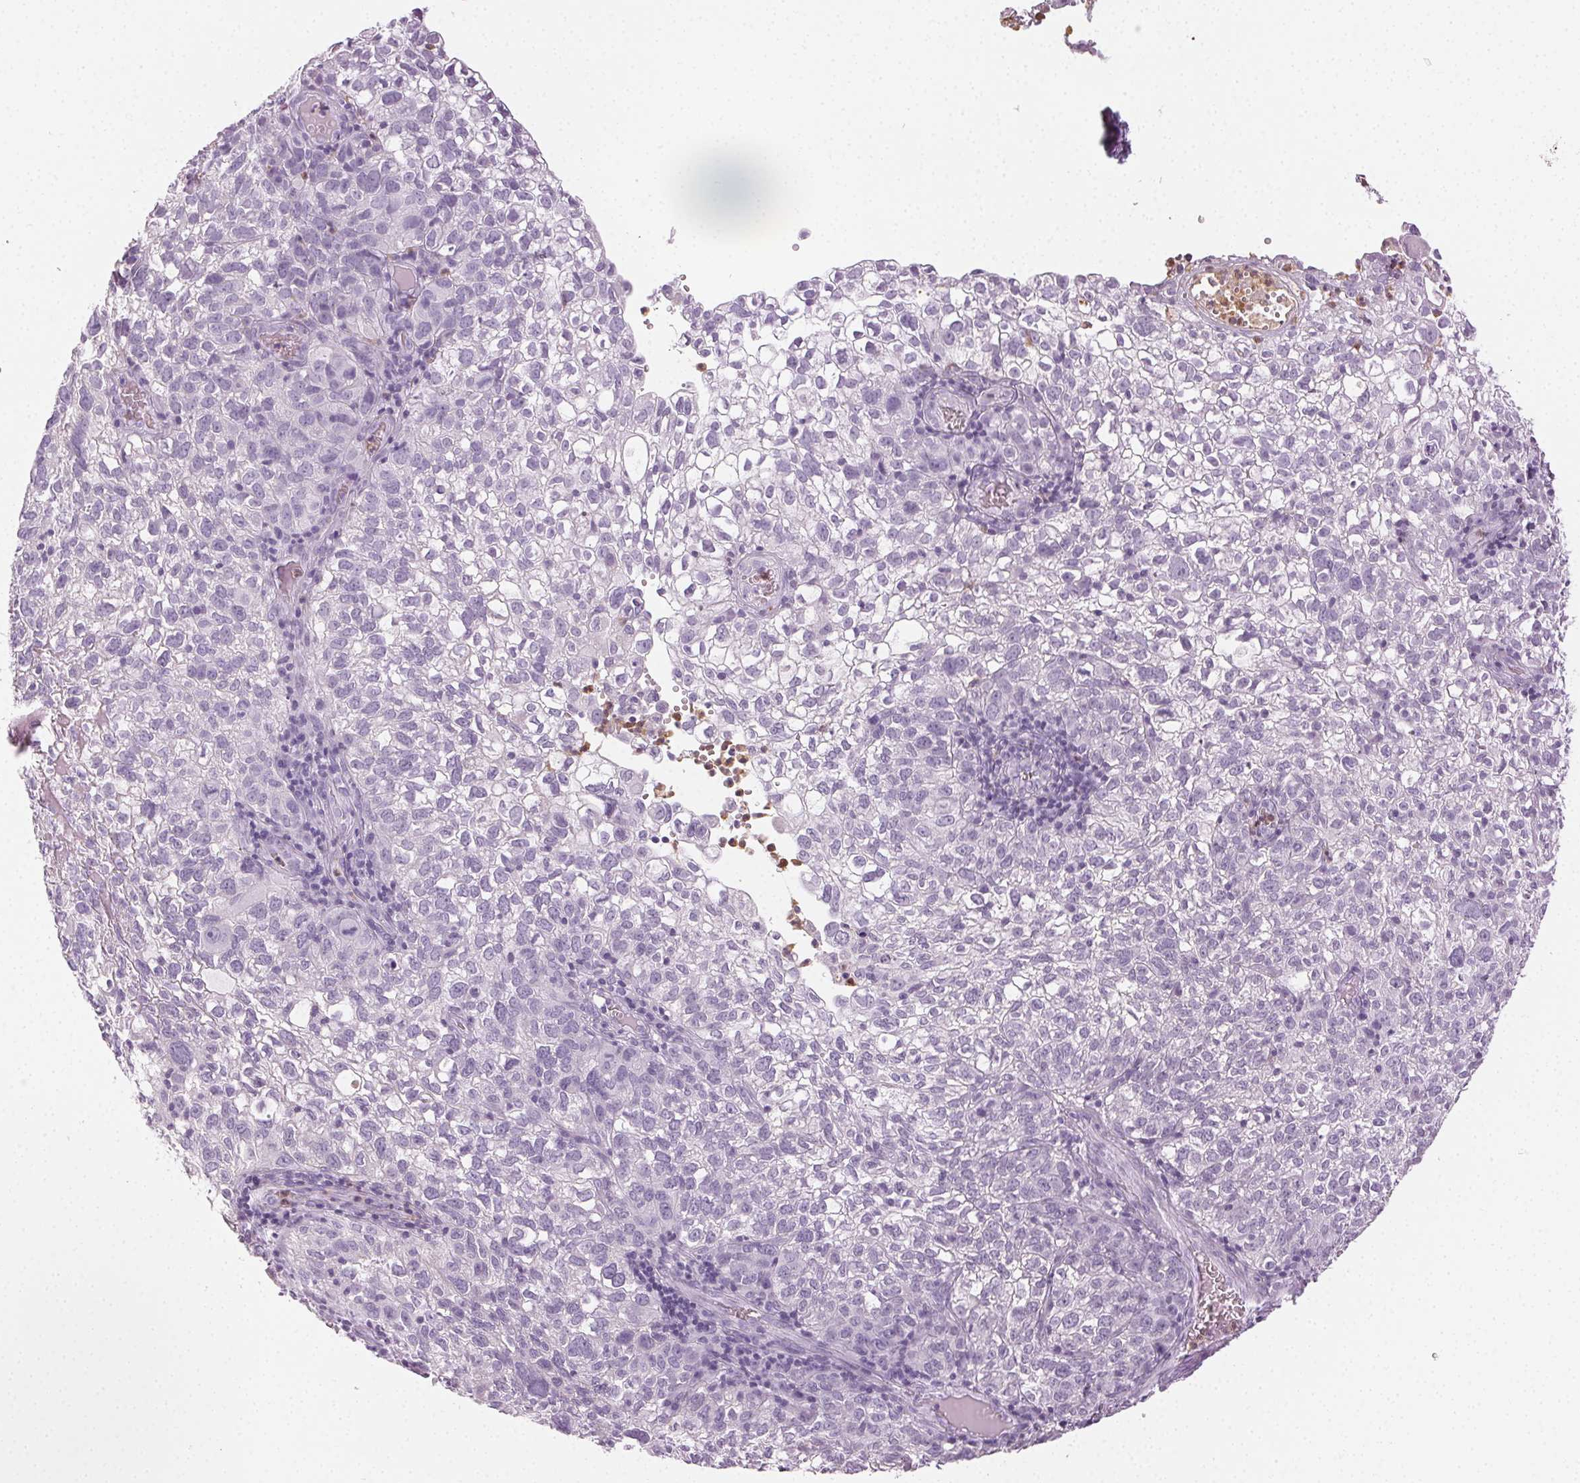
{"staining": {"intensity": "negative", "quantity": "none", "location": "none"}, "tissue": "cervical cancer", "cell_type": "Tumor cells", "image_type": "cancer", "snomed": [{"axis": "morphology", "description": "Squamous cell carcinoma, NOS"}, {"axis": "topography", "description": "Cervix"}], "caption": "Tumor cells are negative for protein expression in human cervical squamous cell carcinoma.", "gene": "MPO", "patient": {"sex": "female", "age": 55}}